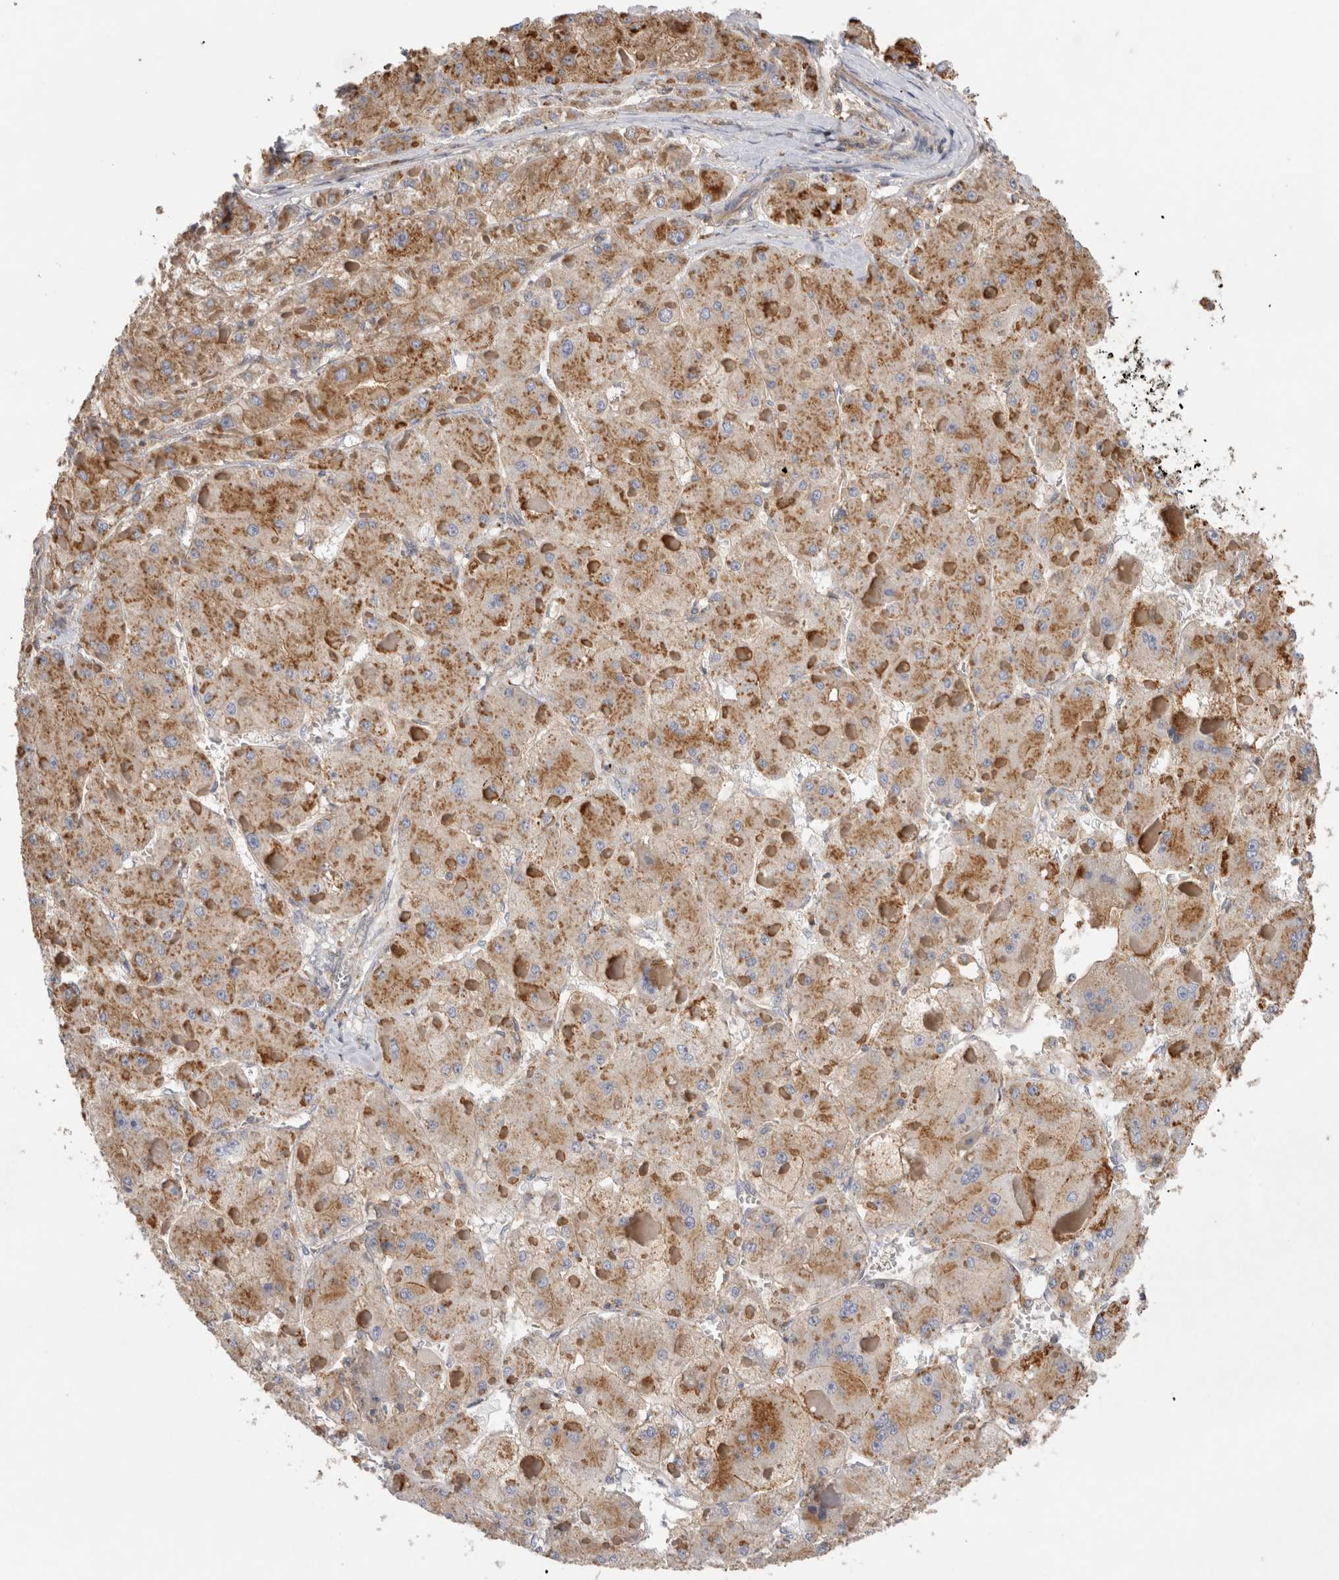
{"staining": {"intensity": "moderate", "quantity": ">75%", "location": "cytoplasmic/membranous"}, "tissue": "liver cancer", "cell_type": "Tumor cells", "image_type": "cancer", "snomed": [{"axis": "morphology", "description": "Carcinoma, Hepatocellular, NOS"}, {"axis": "topography", "description": "Liver"}], "caption": "DAB (3,3'-diaminobenzidine) immunohistochemical staining of liver hepatocellular carcinoma exhibits moderate cytoplasmic/membranous protein positivity in approximately >75% of tumor cells. The protein is stained brown, and the nuclei are stained in blue (DAB (3,3'-diaminobenzidine) IHC with brightfield microscopy, high magnification).", "gene": "CHMP6", "patient": {"sex": "female", "age": 73}}